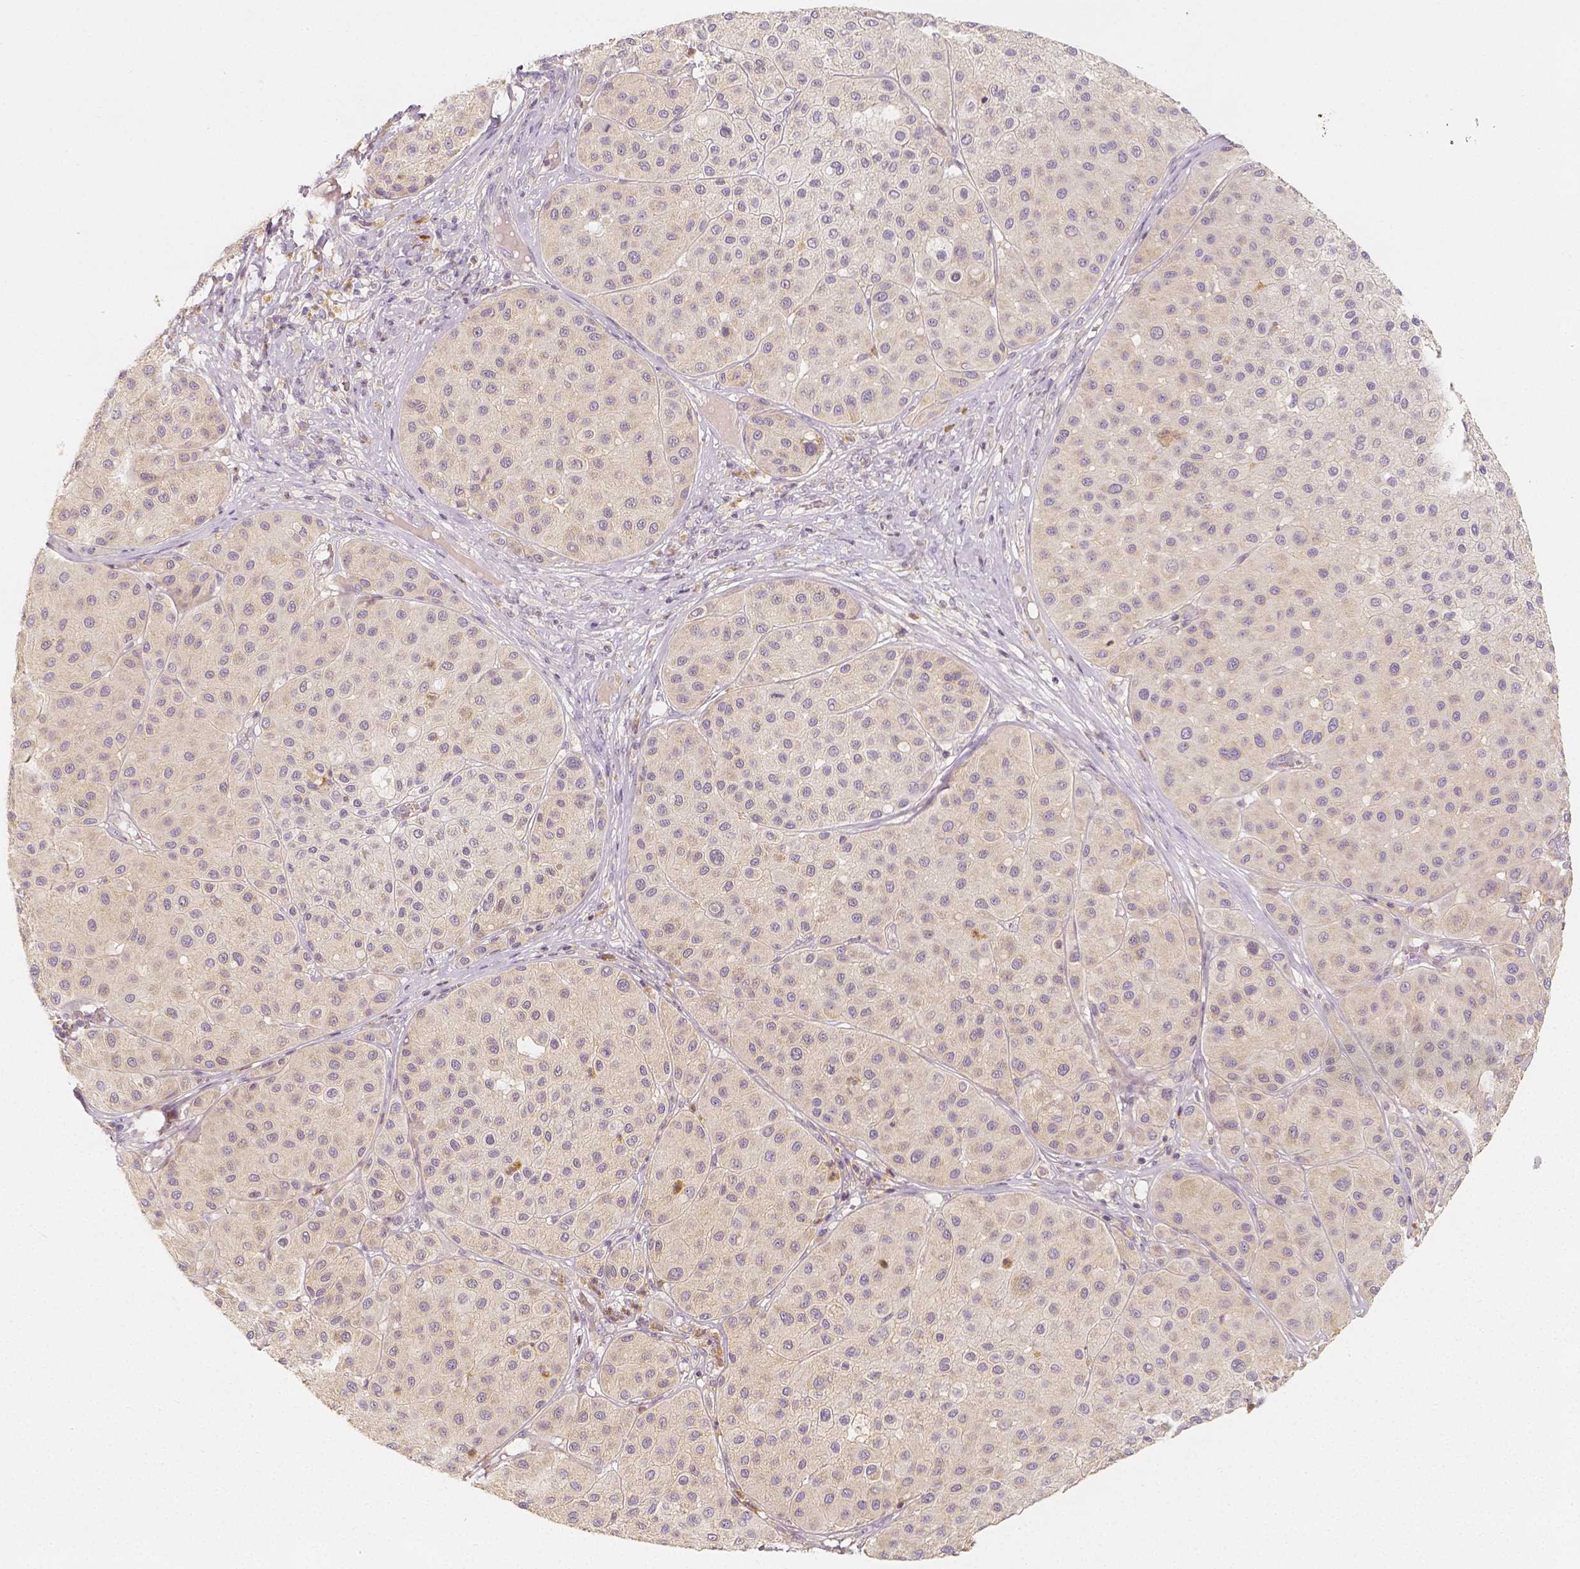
{"staining": {"intensity": "weak", "quantity": ">75%", "location": "cytoplasmic/membranous"}, "tissue": "melanoma", "cell_type": "Tumor cells", "image_type": "cancer", "snomed": [{"axis": "morphology", "description": "Malignant melanoma, Metastatic site"}, {"axis": "topography", "description": "Smooth muscle"}], "caption": "Tumor cells exhibit low levels of weak cytoplasmic/membranous positivity in approximately >75% of cells in human malignant melanoma (metastatic site).", "gene": "PTPRJ", "patient": {"sex": "male", "age": 41}}